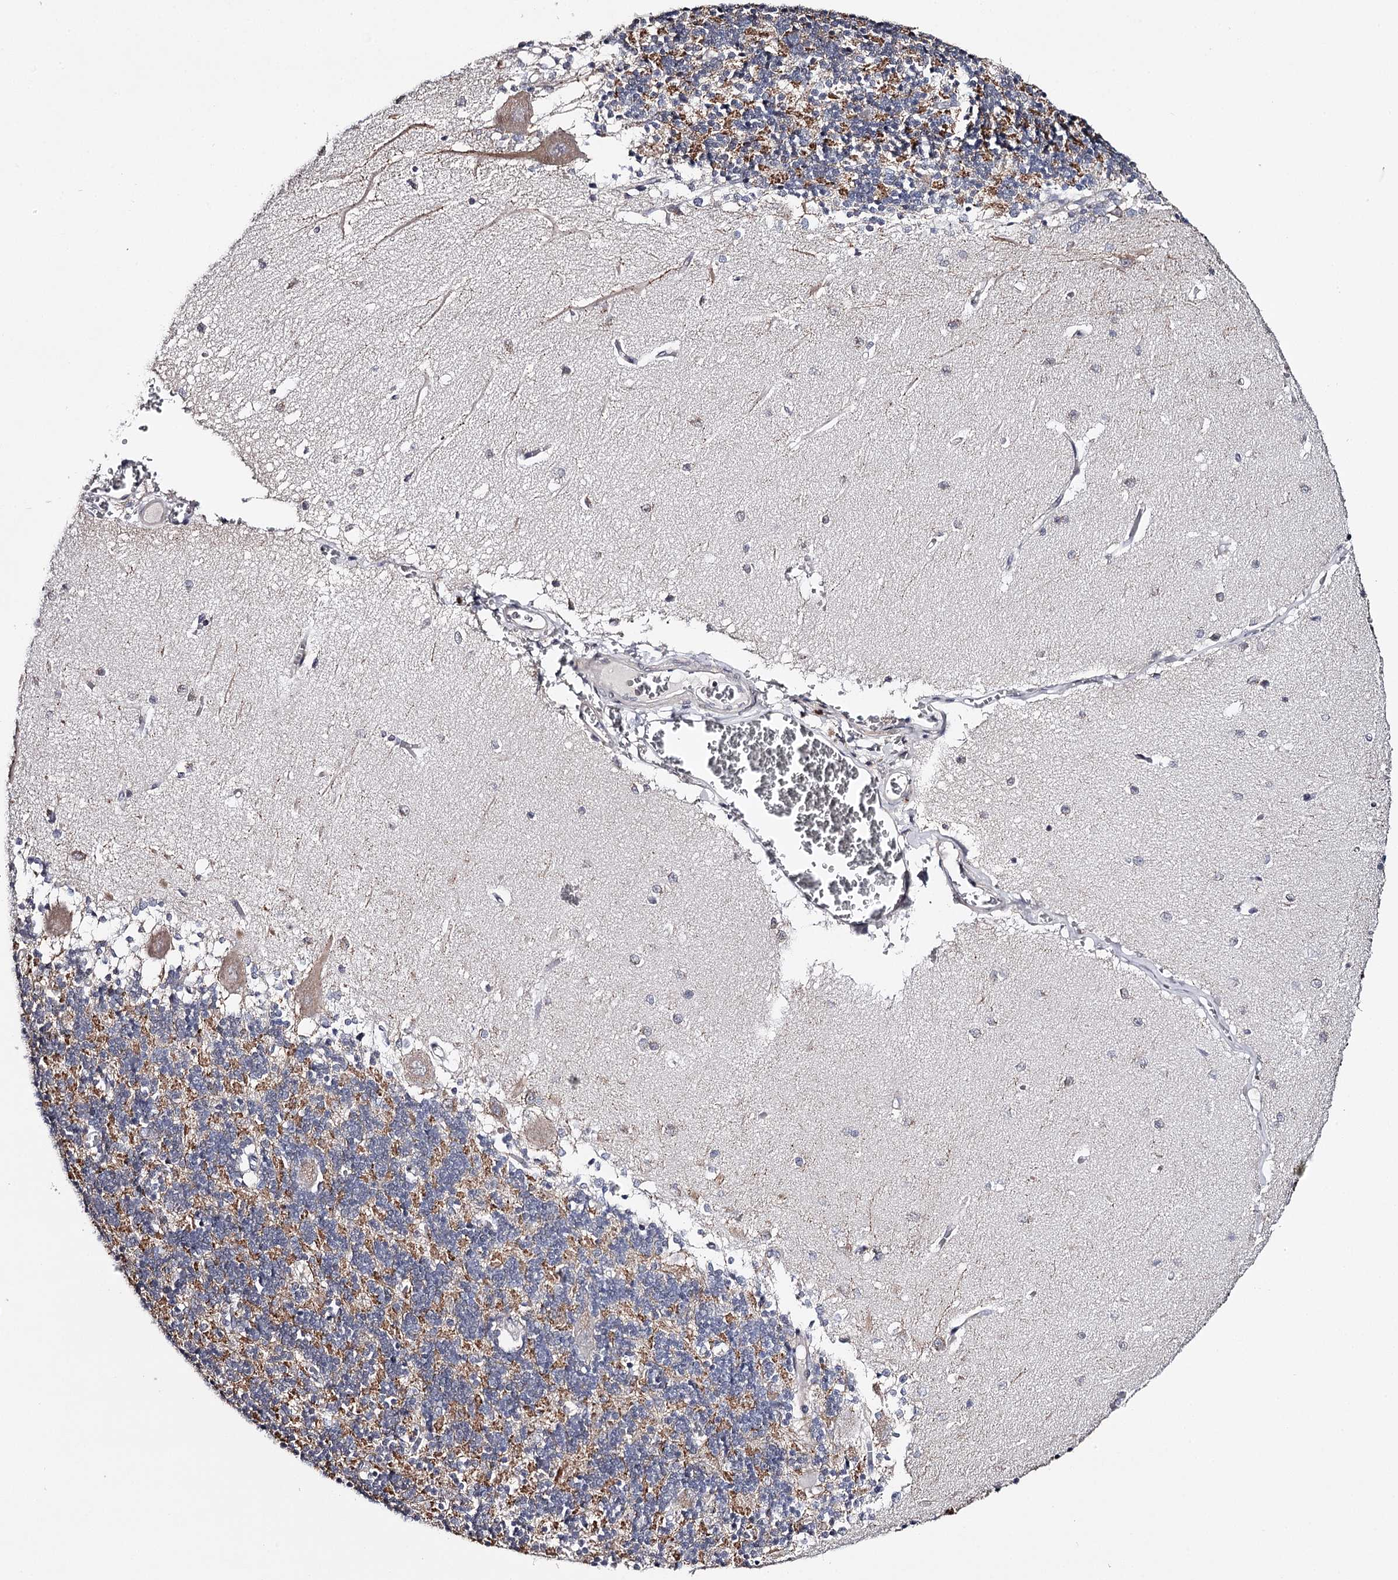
{"staining": {"intensity": "moderate", "quantity": "25%-75%", "location": "cytoplasmic/membranous"}, "tissue": "cerebellum", "cell_type": "Cells in granular layer", "image_type": "normal", "snomed": [{"axis": "morphology", "description": "Normal tissue, NOS"}, {"axis": "topography", "description": "Cerebellum"}], "caption": "IHC staining of unremarkable cerebellum, which demonstrates medium levels of moderate cytoplasmic/membranous expression in about 25%-75% of cells in granular layer indicating moderate cytoplasmic/membranous protein staining. The staining was performed using DAB (brown) for protein detection and nuclei were counterstained in hematoxylin (blue).", "gene": "GTSF1", "patient": {"sex": "male", "age": 37}}